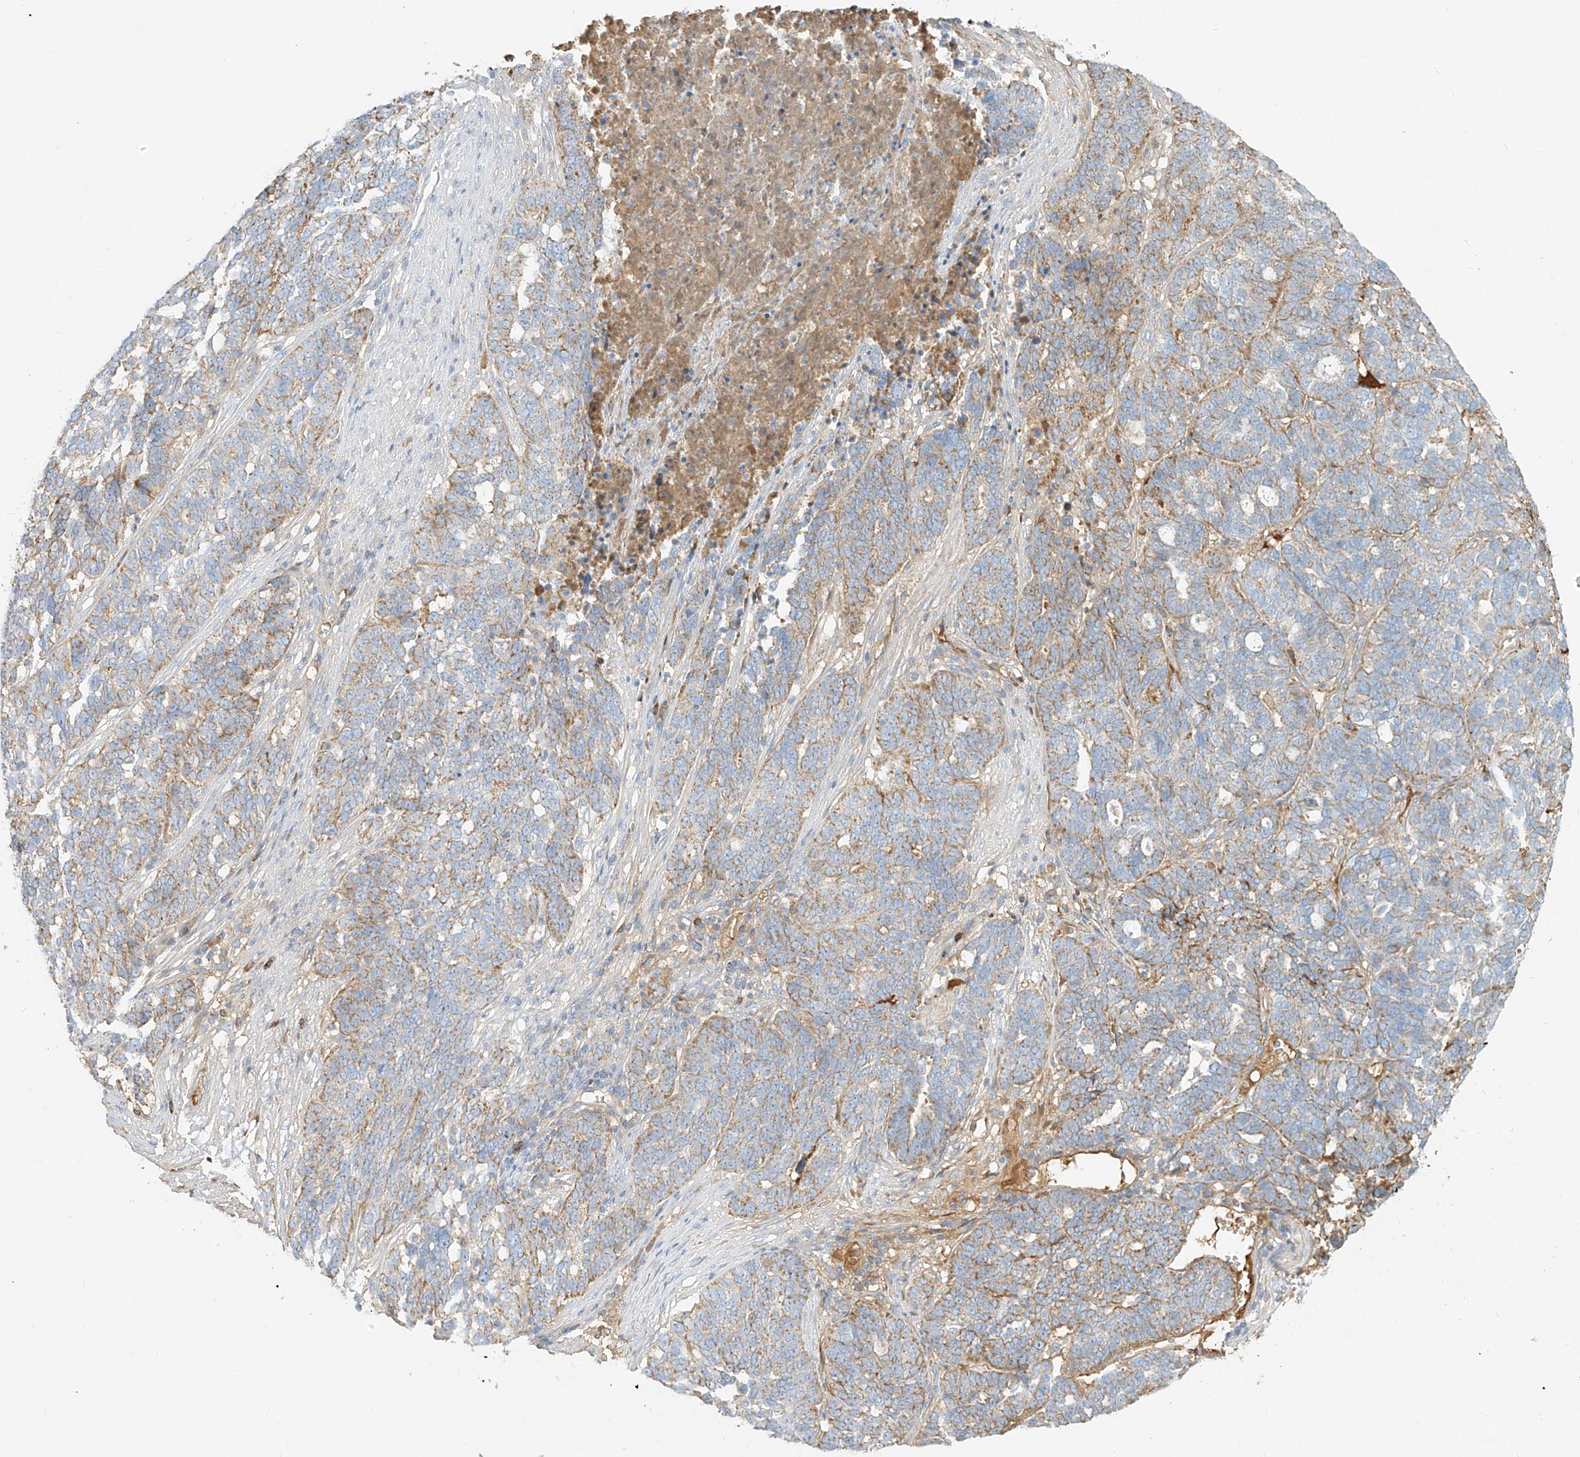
{"staining": {"intensity": "moderate", "quantity": "<25%", "location": "cytoplasmic/membranous"}, "tissue": "ovarian cancer", "cell_type": "Tumor cells", "image_type": "cancer", "snomed": [{"axis": "morphology", "description": "Cystadenocarcinoma, serous, NOS"}, {"axis": "topography", "description": "Ovary"}], "caption": "Protein expression by immunohistochemistry exhibits moderate cytoplasmic/membranous positivity in approximately <25% of tumor cells in serous cystadenocarcinoma (ovarian).", "gene": "OCSTAMP", "patient": {"sex": "female", "age": 59}}